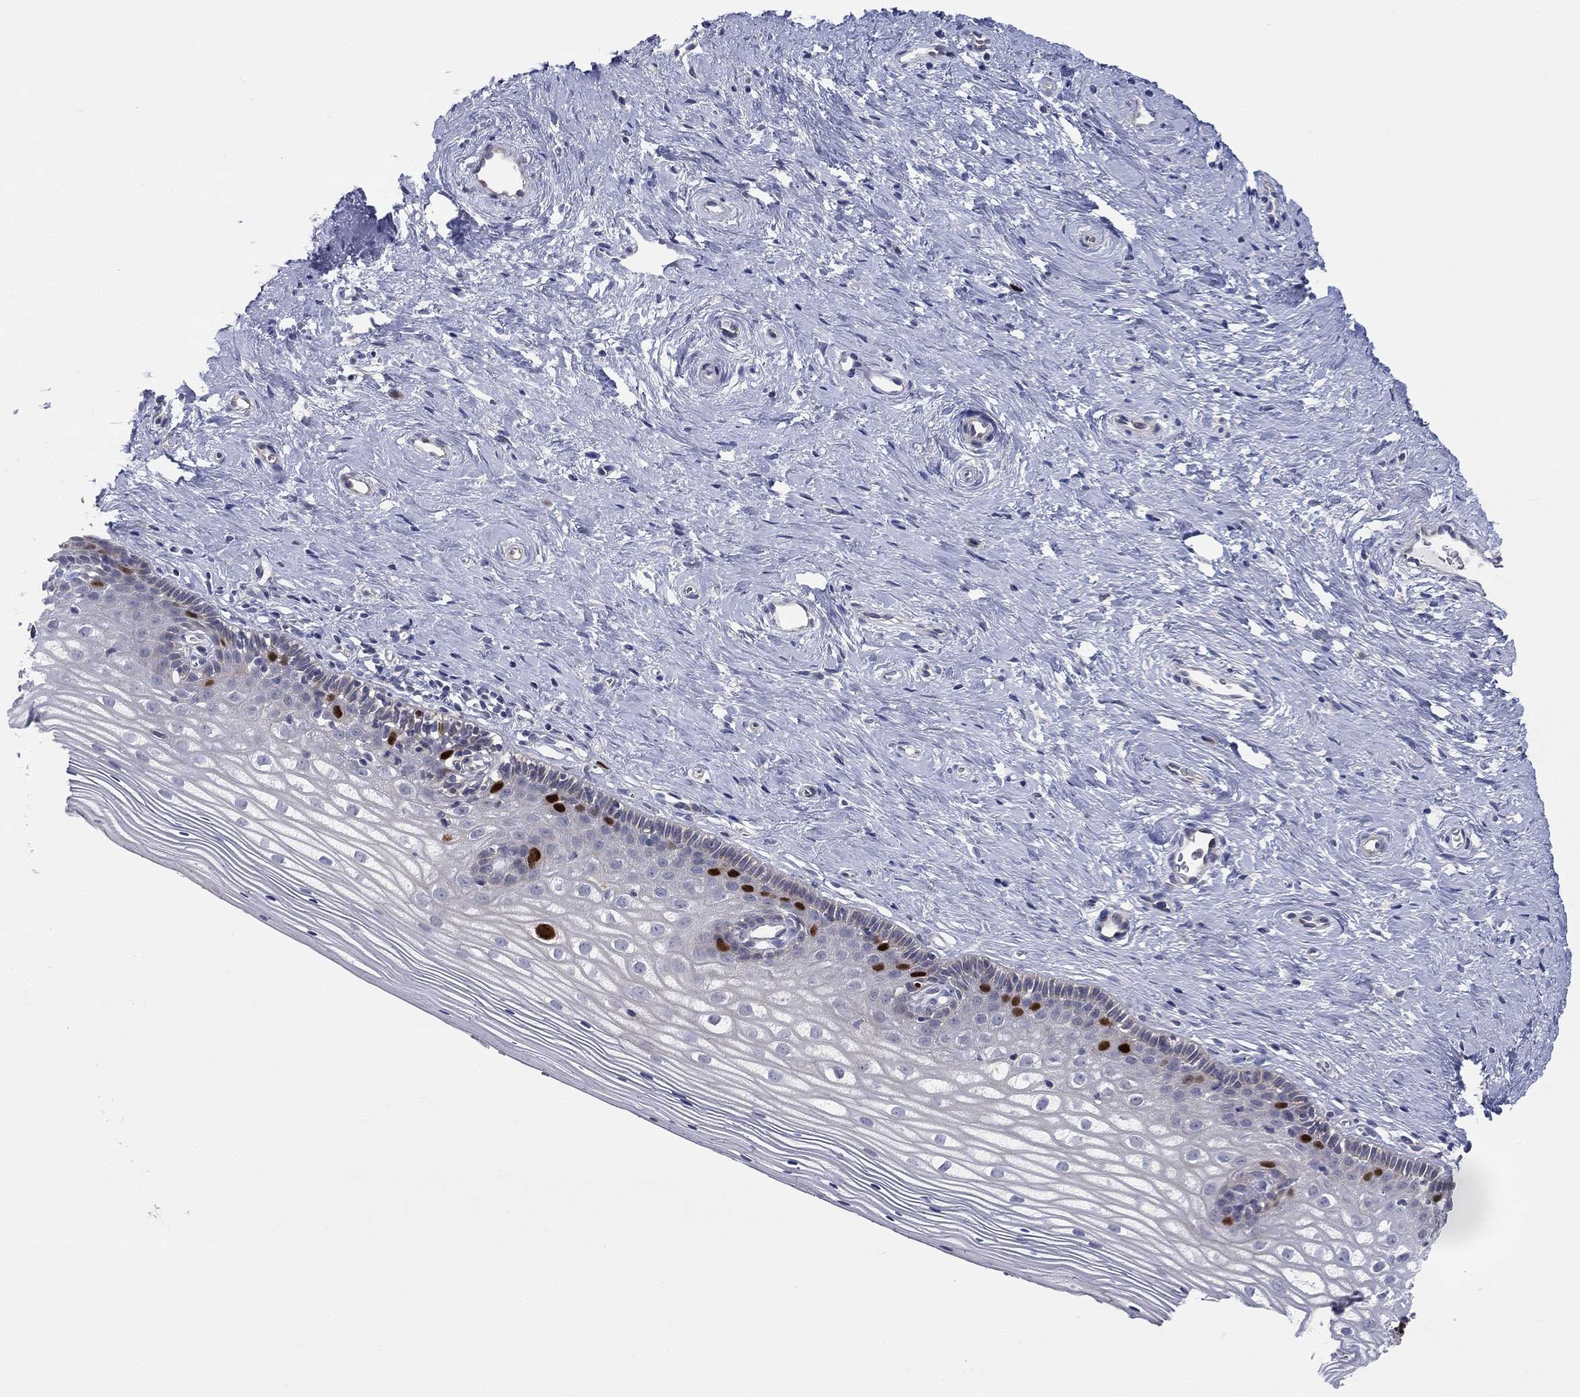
{"staining": {"intensity": "negative", "quantity": "none", "location": "none"}, "tissue": "cervix", "cell_type": "Glandular cells", "image_type": "normal", "snomed": [{"axis": "morphology", "description": "Normal tissue, NOS"}, {"axis": "topography", "description": "Cervix"}], "caption": "Micrograph shows no protein expression in glandular cells of benign cervix.", "gene": "PRC1", "patient": {"sex": "female", "age": 40}}